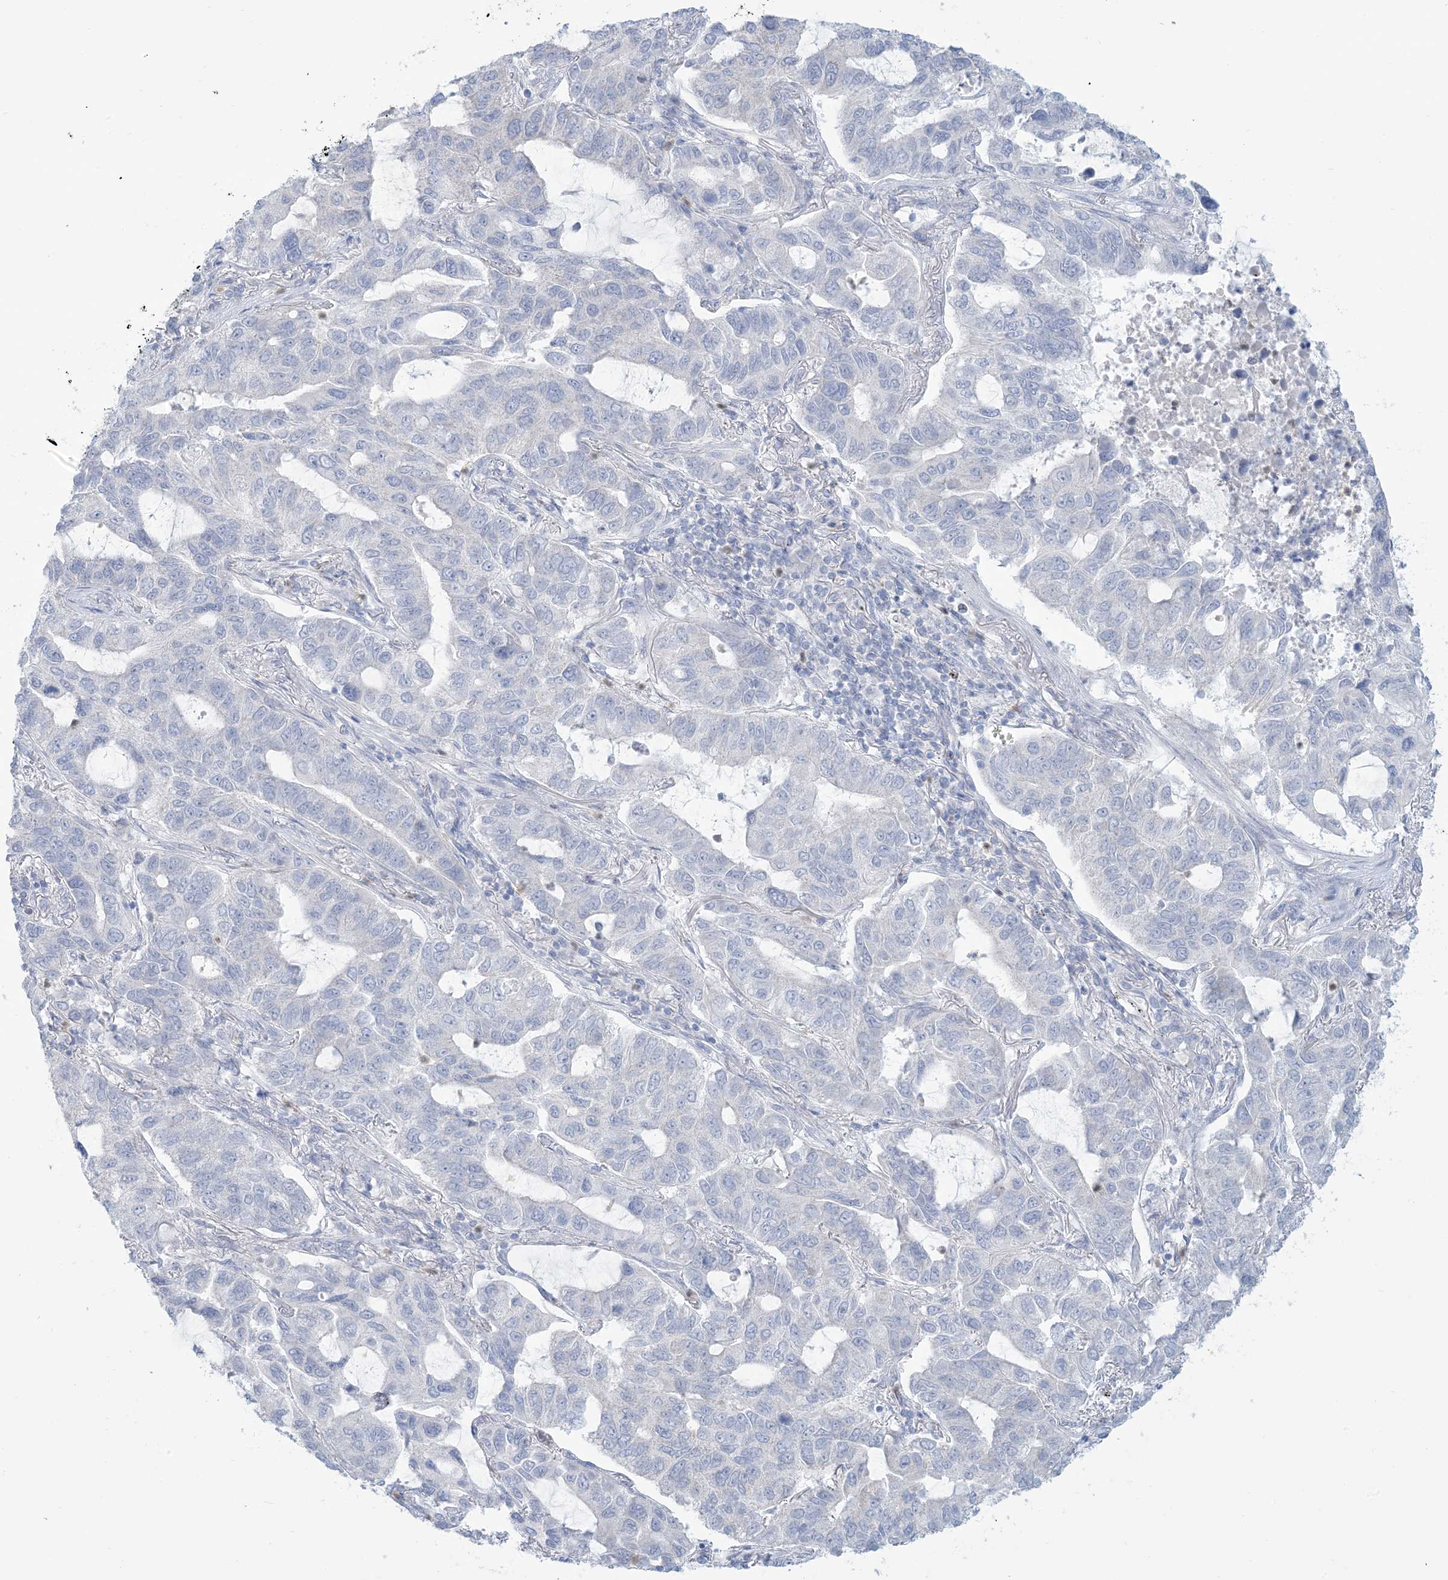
{"staining": {"intensity": "negative", "quantity": "none", "location": "none"}, "tissue": "lung cancer", "cell_type": "Tumor cells", "image_type": "cancer", "snomed": [{"axis": "morphology", "description": "Adenocarcinoma, NOS"}, {"axis": "topography", "description": "Lung"}], "caption": "Tumor cells are negative for protein expression in human lung adenocarcinoma.", "gene": "MTHFD2L", "patient": {"sex": "male", "age": 64}}